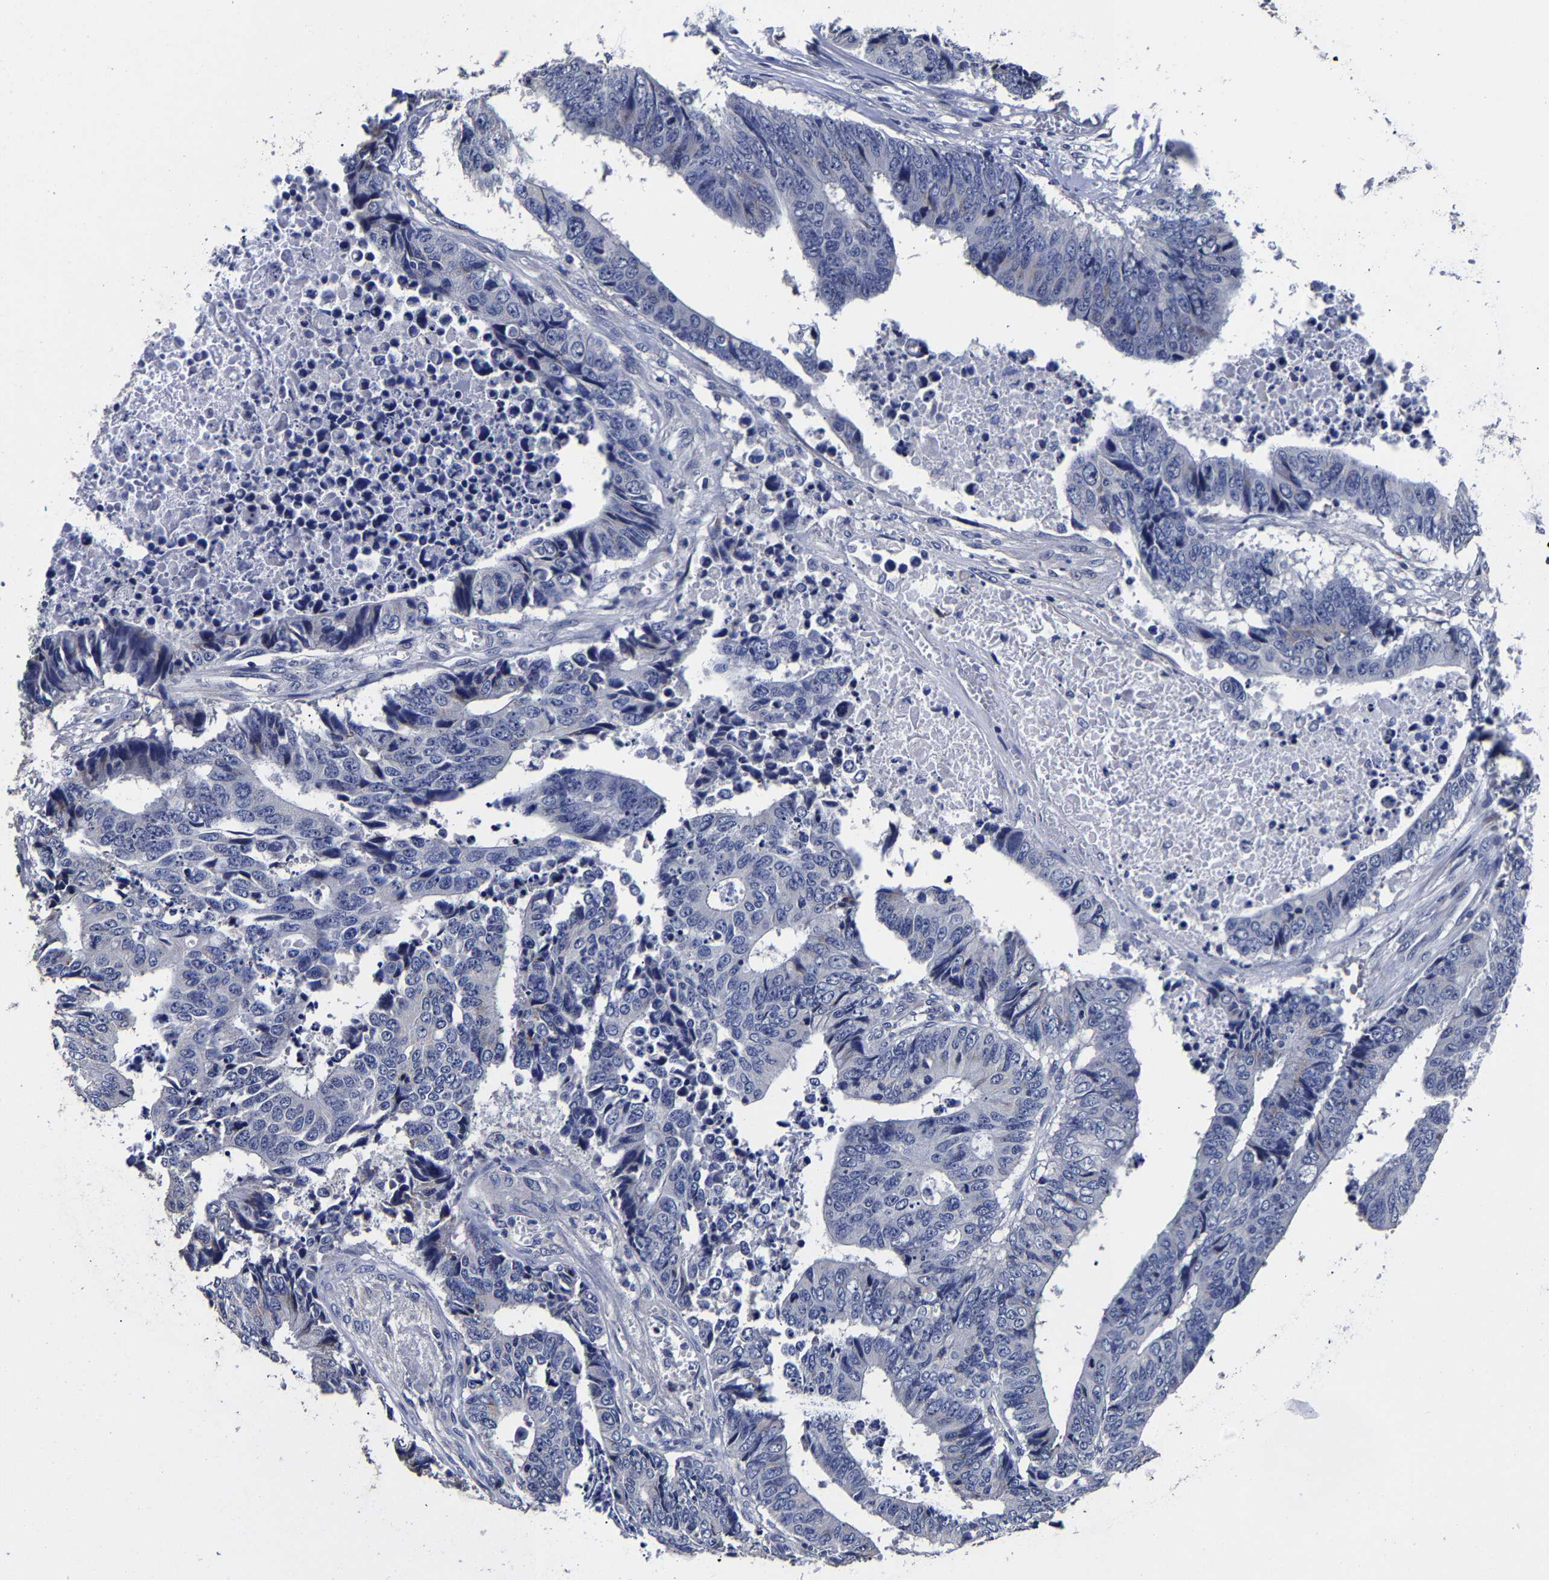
{"staining": {"intensity": "negative", "quantity": "none", "location": "none"}, "tissue": "colorectal cancer", "cell_type": "Tumor cells", "image_type": "cancer", "snomed": [{"axis": "morphology", "description": "Adenocarcinoma, NOS"}, {"axis": "topography", "description": "Rectum"}], "caption": "DAB (3,3'-diaminobenzidine) immunohistochemical staining of colorectal cancer shows no significant positivity in tumor cells. Nuclei are stained in blue.", "gene": "AKAP4", "patient": {"sex": "male", "age": 84}}